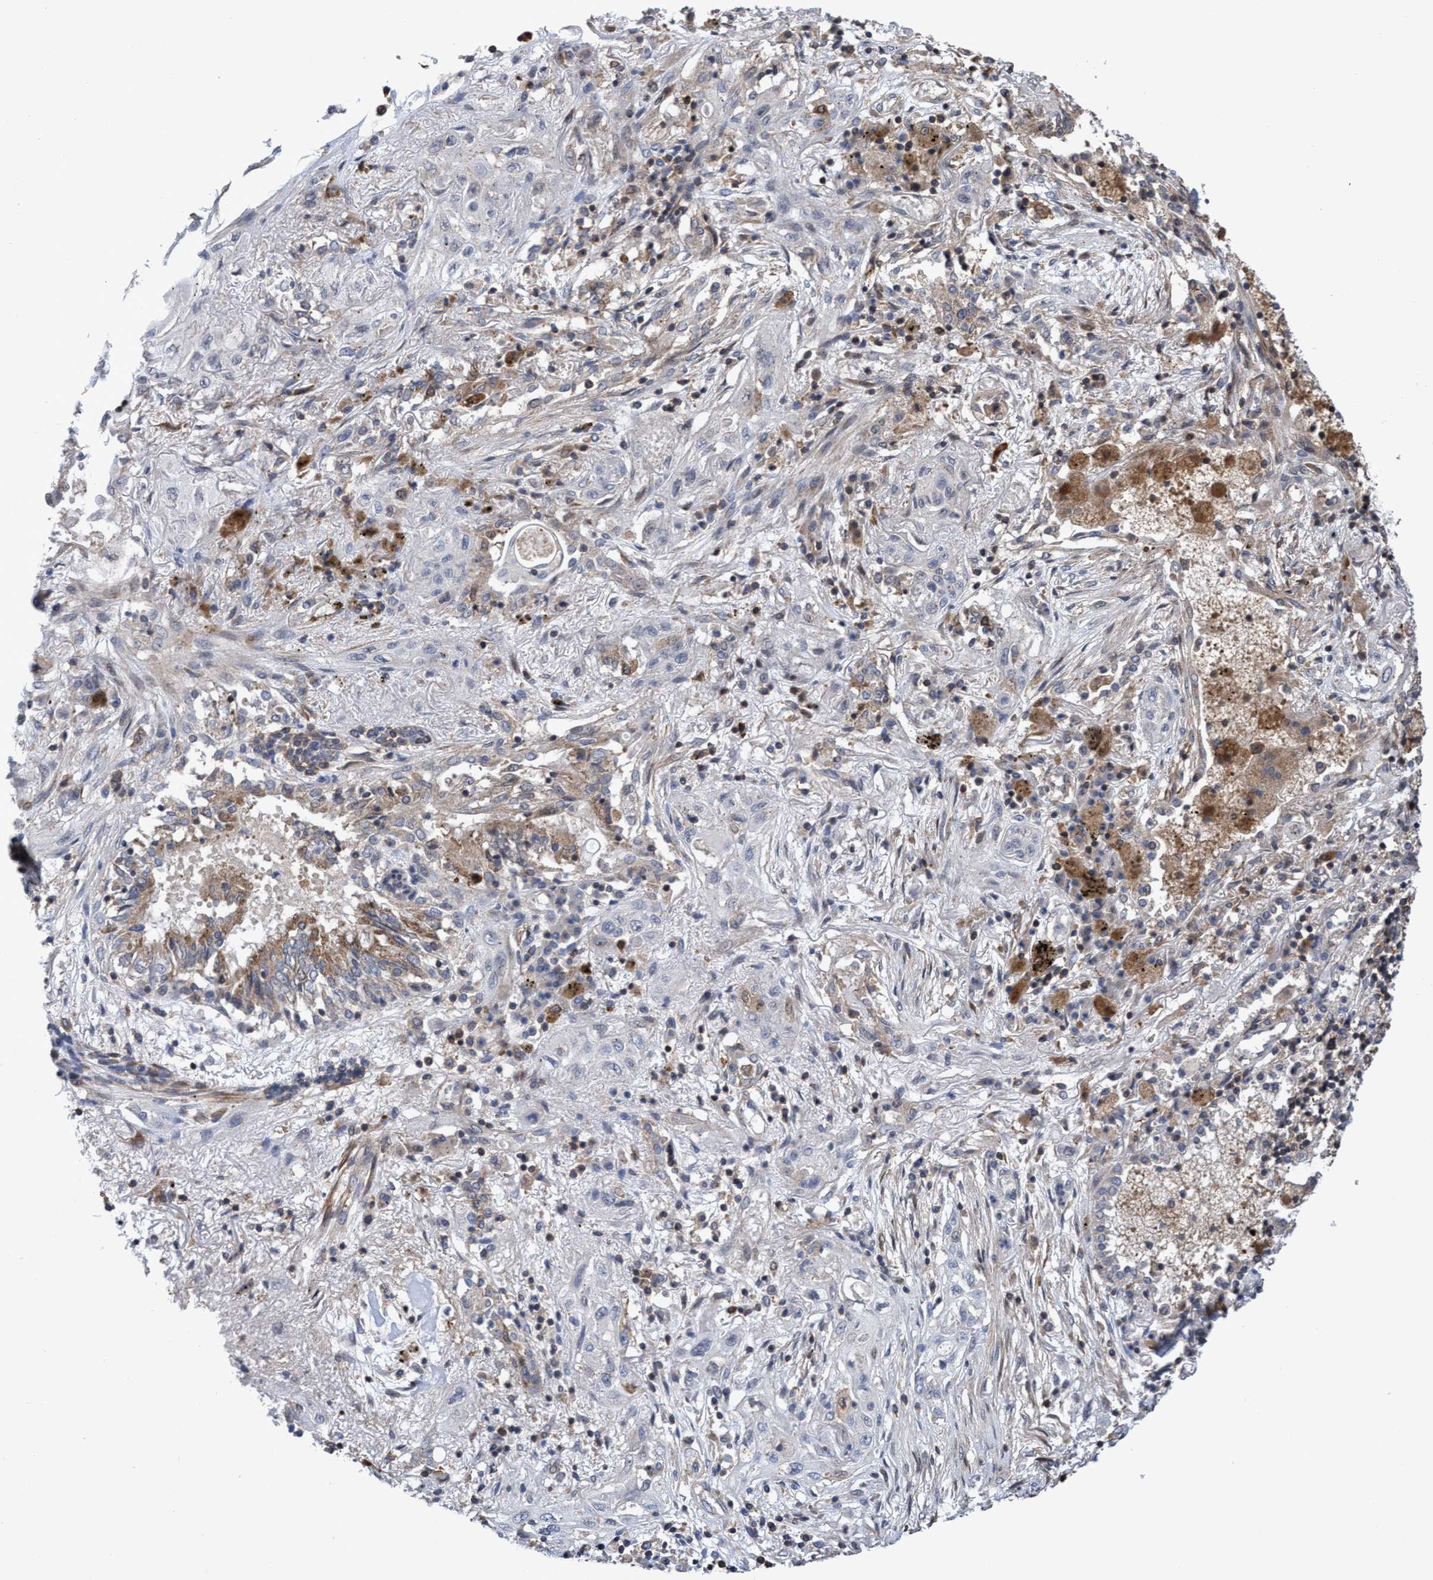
{"staining": {"intensity": "moderate", "quantity": "<25%", "location": "cytoplasmic/membranous"}, "tissue": "lung cancer", "cell_type": "Tumor cells", "image_type": "cancer", "snomed": [{"axis": "morphology", "description": "Squamous cell carcinoma, NOS"}, {"axis": "topography", "description": "Lung"}], "caption": "DAB (3,3'-diaminobenzidine) immunohistochemical staining of human lung cancer shows moderate cytoplasmic/membranous protein staining in approximately <25% of tumor cells.", "gene": "SLBP", "patient": {"sex": "female", "age": 47}}